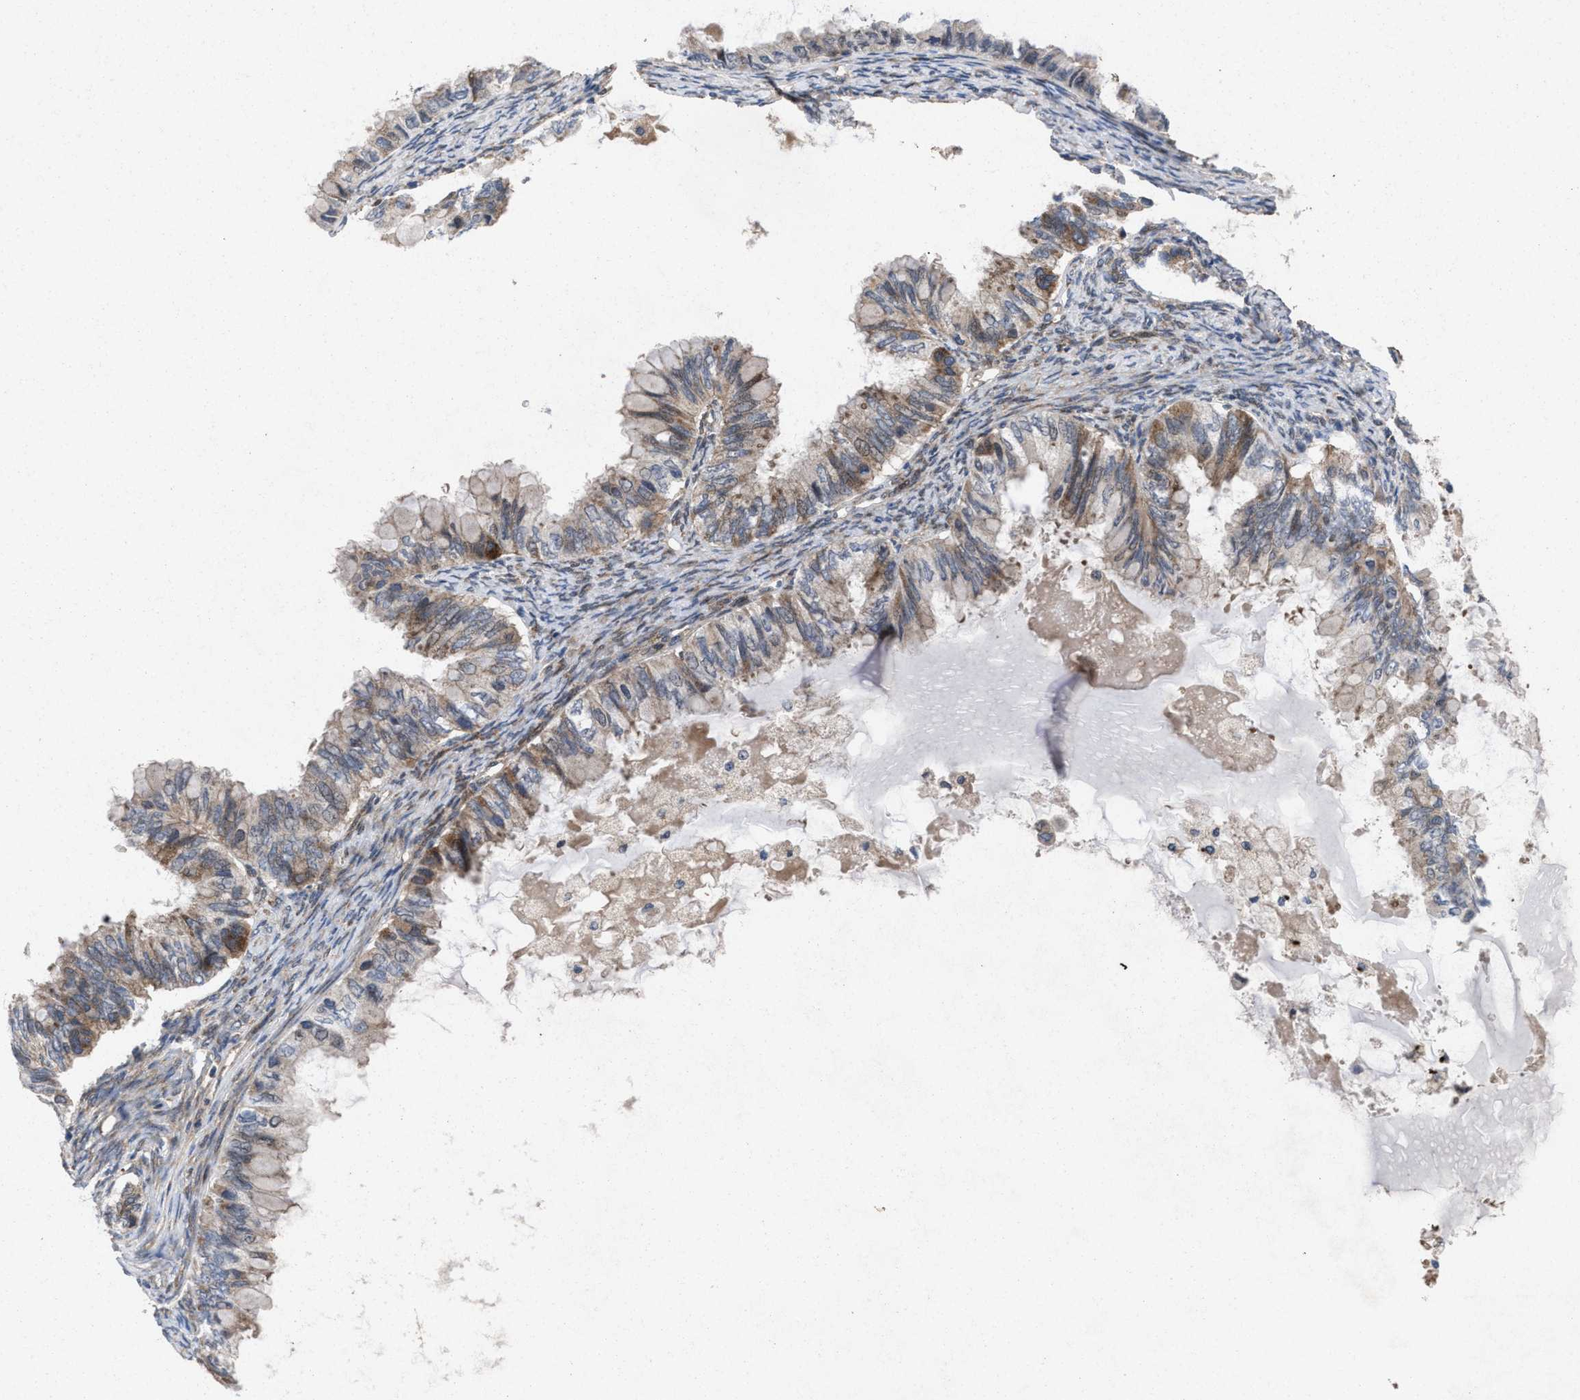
{"staining": {"intensity": "moderate", "quantity": "25%-75%", "location": "cytoplasmic/membranous"}, "tissue": "ovarian cancer", "cell_type": "Tumor cells", "image_type": "cancer", "snomed": [{"axis": "morphology", "description": "Cystadenocarcinoma, mucinous, NOS"}, {"axis": "topography", "description": "Ovary"}], "caption": "Brown immunohistochemical staining in ovarian cancer (mucinous cystadenocarcinoma) demonstrates moderate cytoplasmic/membranous staining in approximately 25%-75% of tumor cells.", "gene": "MSI2", "patient": {"sex": "female", "age": 80}}